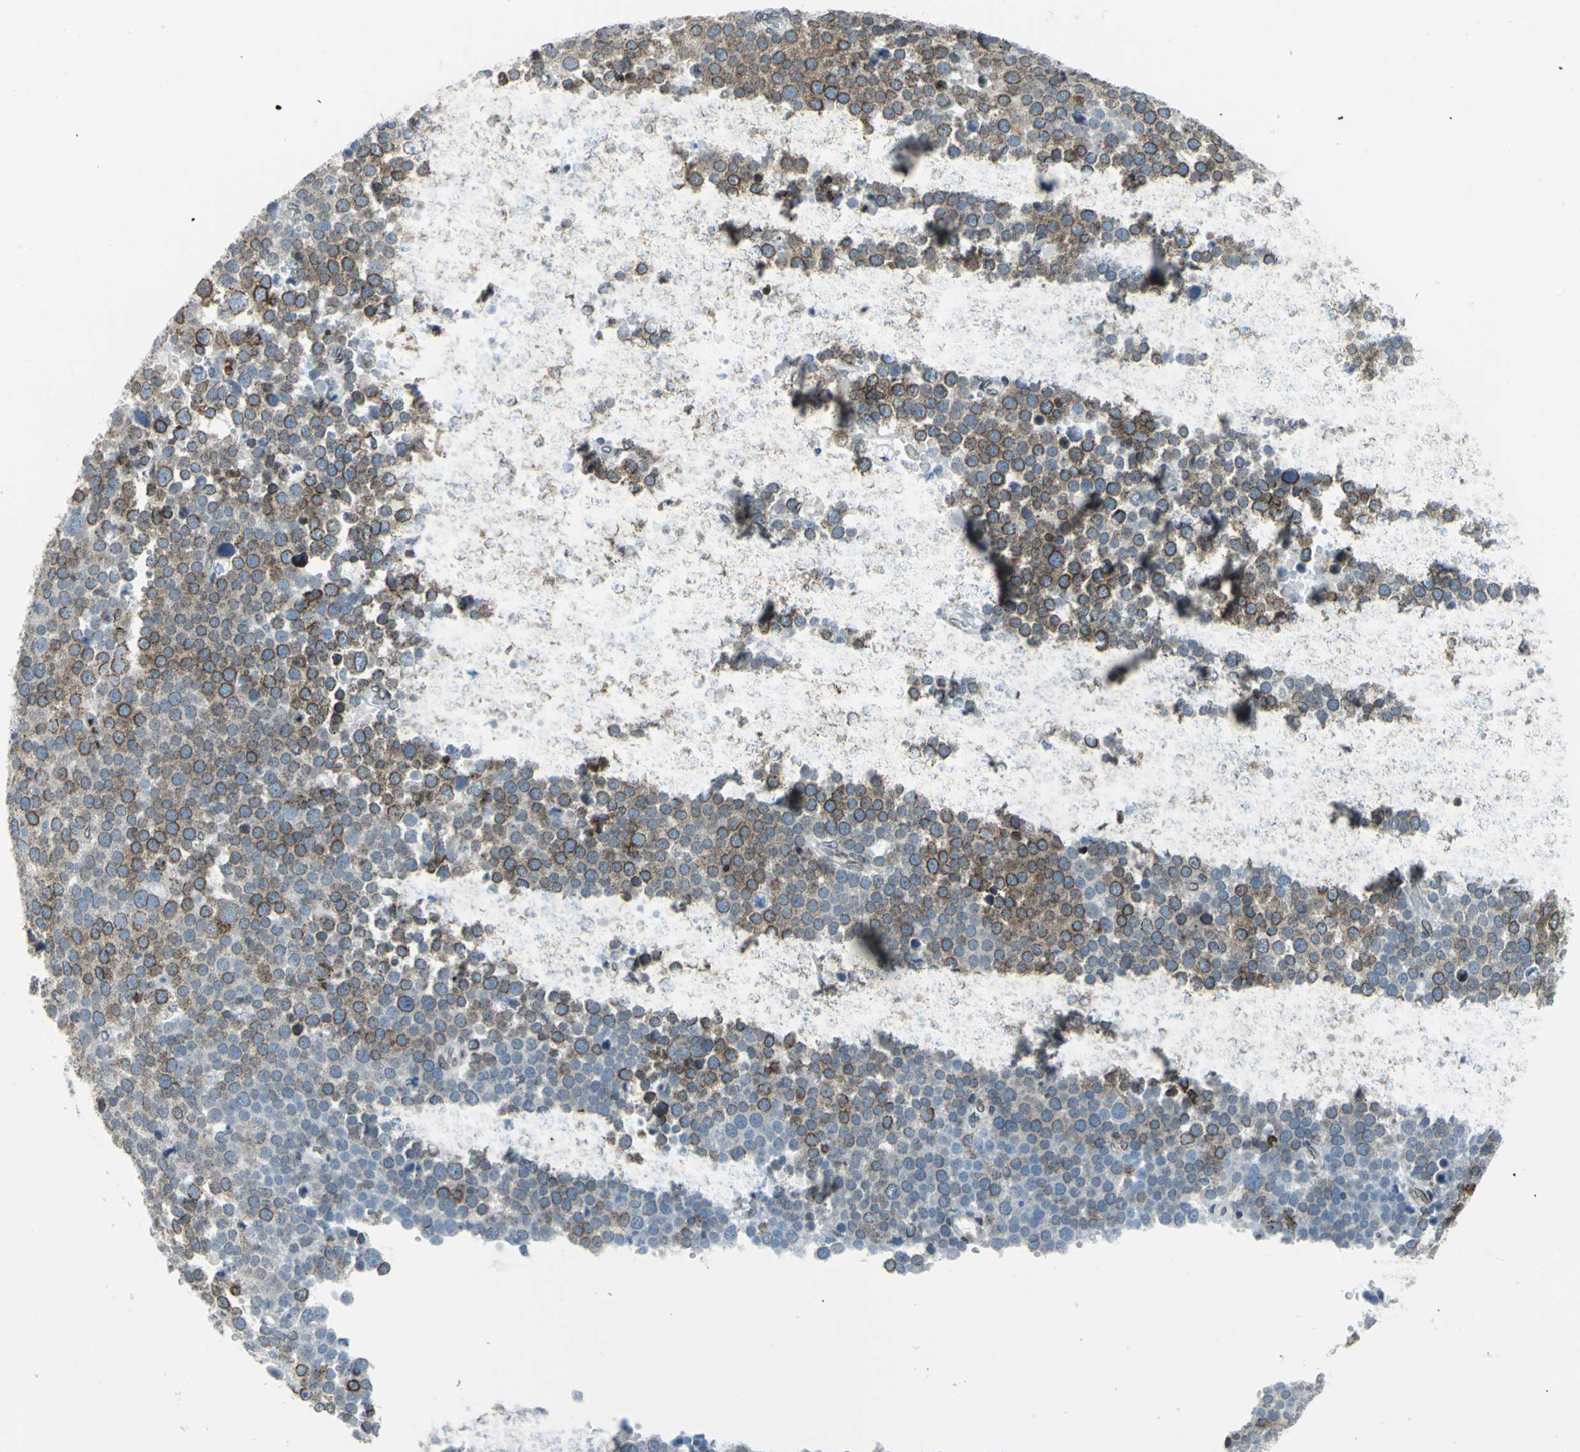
{"staining": {"intensity": "moderate", "quantity": ">75%", "location": "cytoplasmic/membranous,nuclear"}, "tissue": "testis cancer", "cell_type": "Tumor cells", "image_type": "cancer", "snomed": [{"axis": "morphology", "description": "Seminoma, NOS"}, {"axis": "topography", "description": "Testis"}], "caption": "The image demonstrates a brown stain indicating the presence of a protein in the cytoplasmic/membranous and nuclear of tumor cells in testis seminoma. Ihc stains the protein in brown and the nuclei are stained blue.", "gene": "SNUPN", "patient": {"sex": "male", "age": 71}}